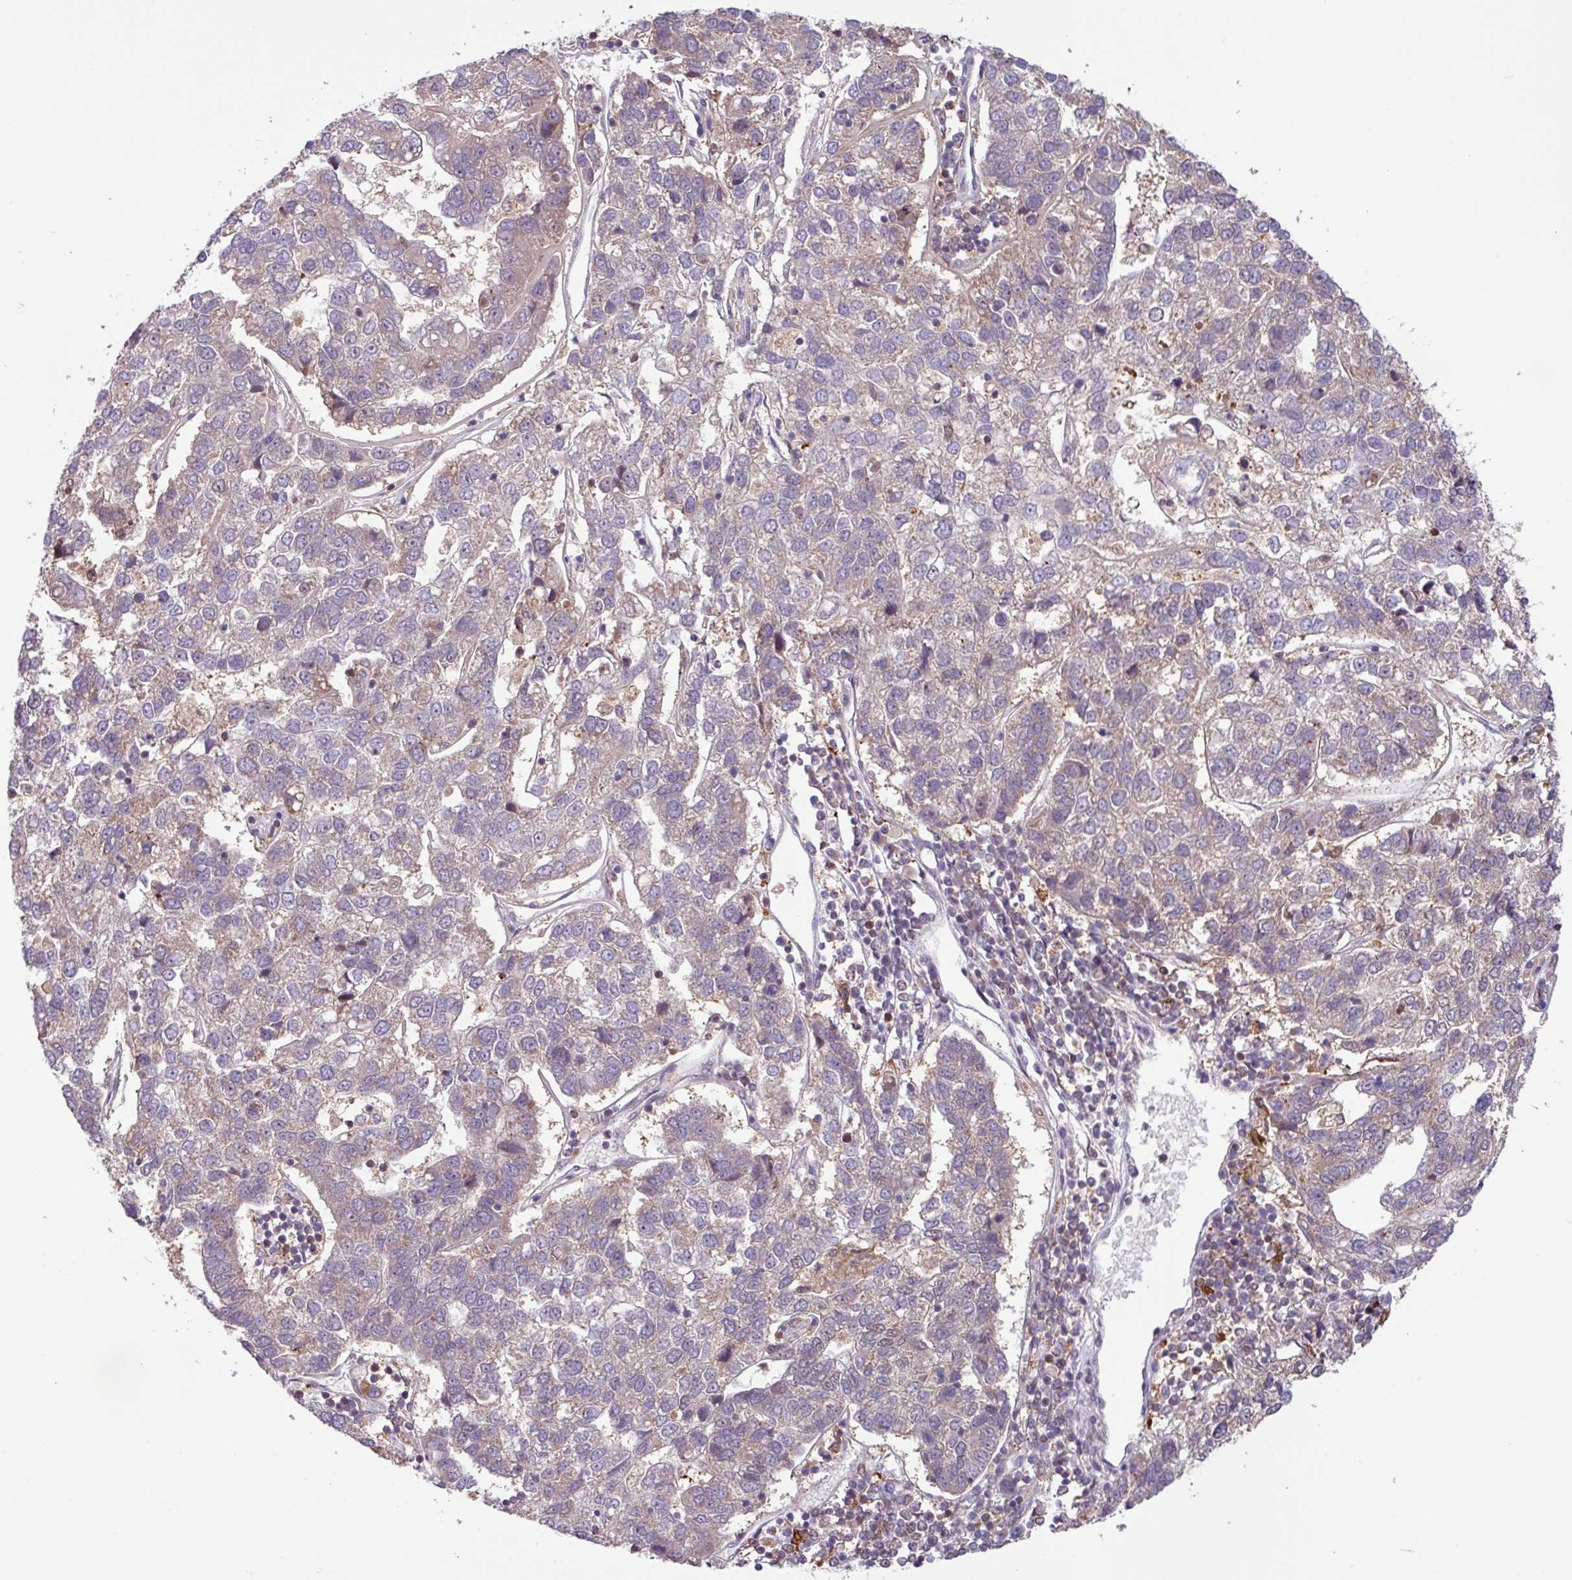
{"staining": {"intensity": "weak", "quantity": "<25%", "location": "cytoplasmic/membranous"}, "tissue": "pancreatic cancer", "cell_type": "Tumor cells", "image_type": "cancer", "snomed": [{"axis": "morphology", "description": "Adenocarcinoma, NOS"}, {"axis": "topography", "description": "Pancreas"}], "caption": "An immunohistochemistry histopathology image of pancreatic adenocarcinoma is shown. There is no staining in tumor cells of pancreatic adenocarcinoma.", "gene": "BRD3", "patient": {"sex": "female", "age": 61}}